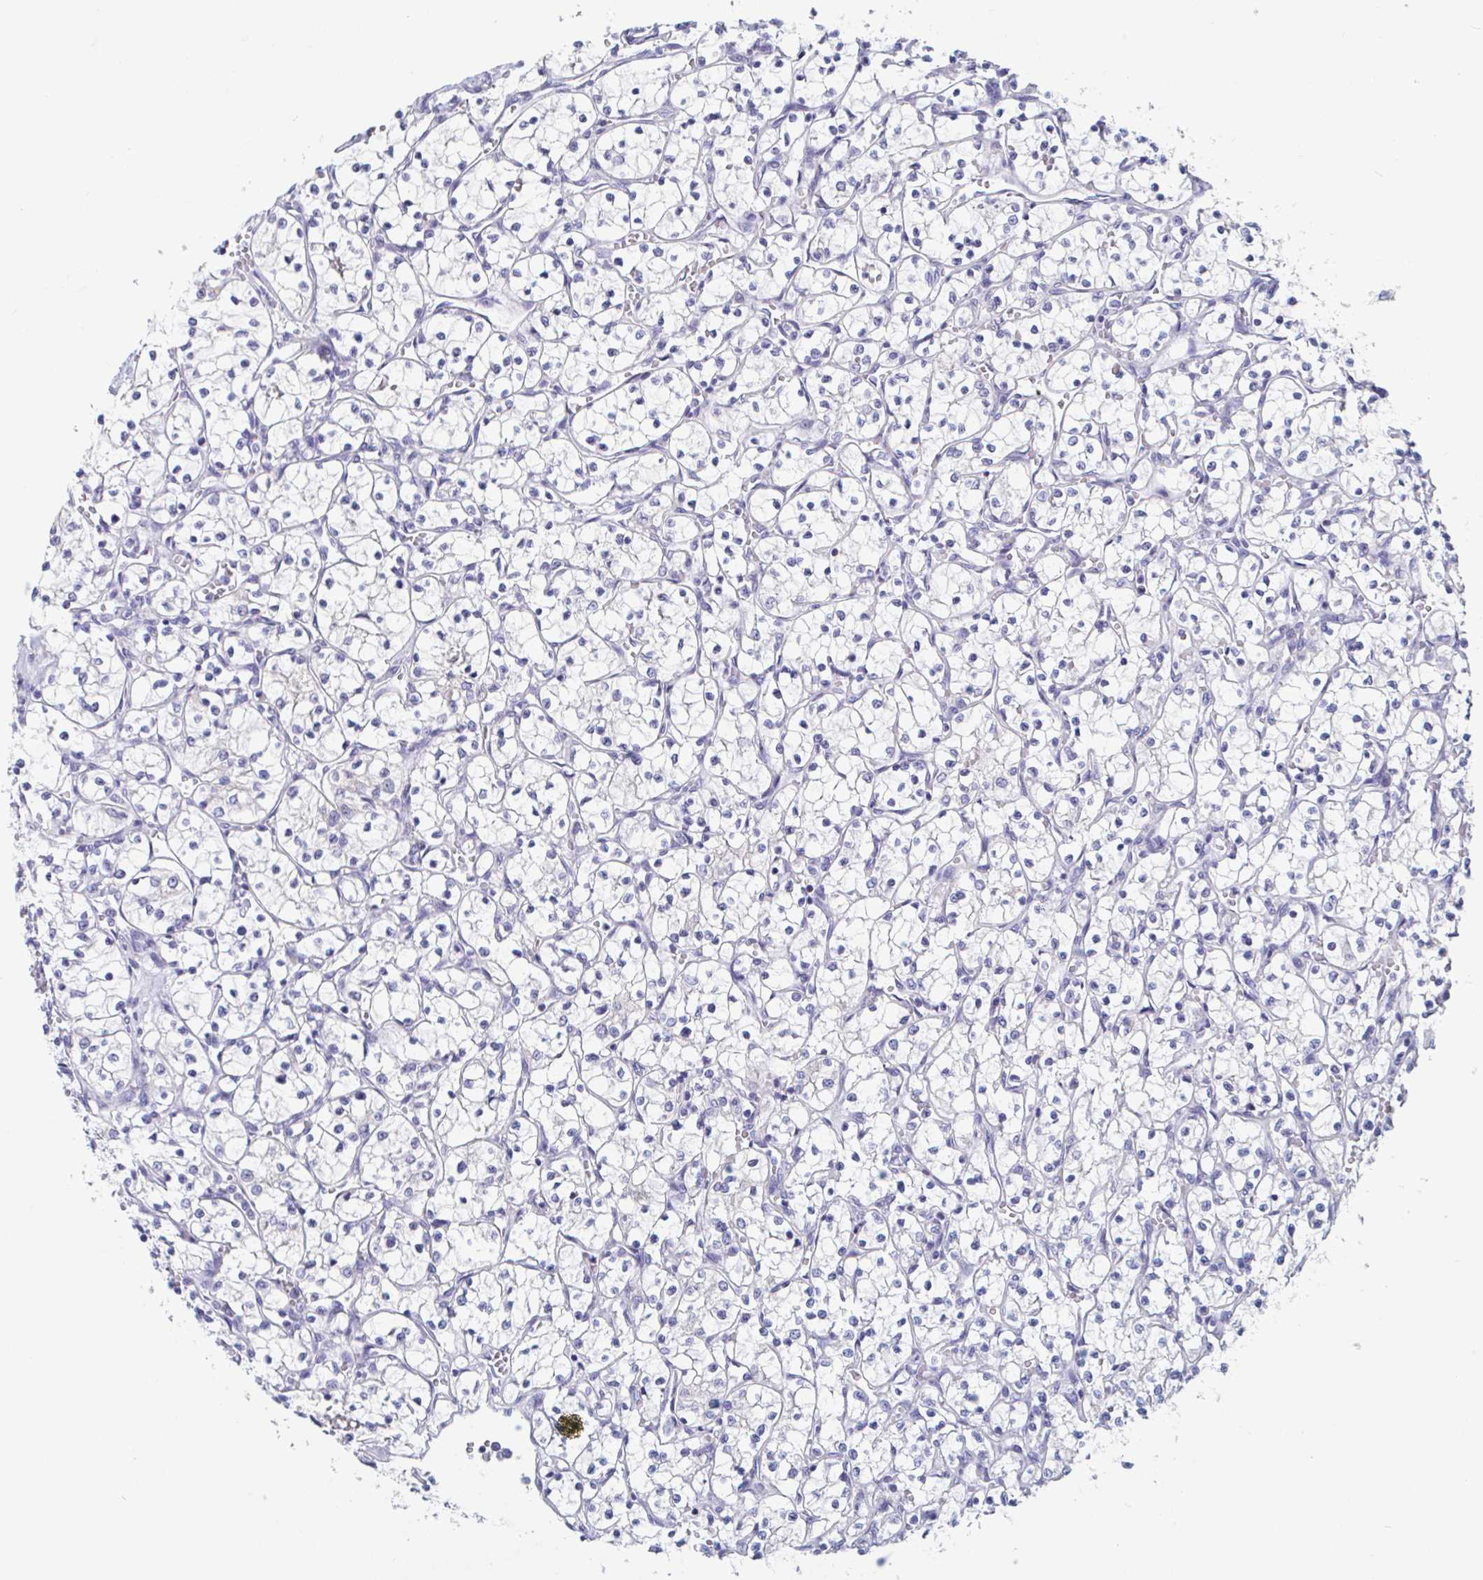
{"staining": {"intensity": "negative", "quantity": "none", "location": "none"}, "tissue": "renal cancer", "cell_type": "Tumor cells", "image_type": "cancer", "snomed": [{"axis": "morphology", "description": "Adenocarcinoma, NOS"}, {"axis": "topography", "description": "Kidney"}], "caption": "Renal adenocarcinoma stained for a protein using IHC reveals no expression tumor cells.", "gene": "UNKL", "patient": {"sex": "female", "age": 69}}